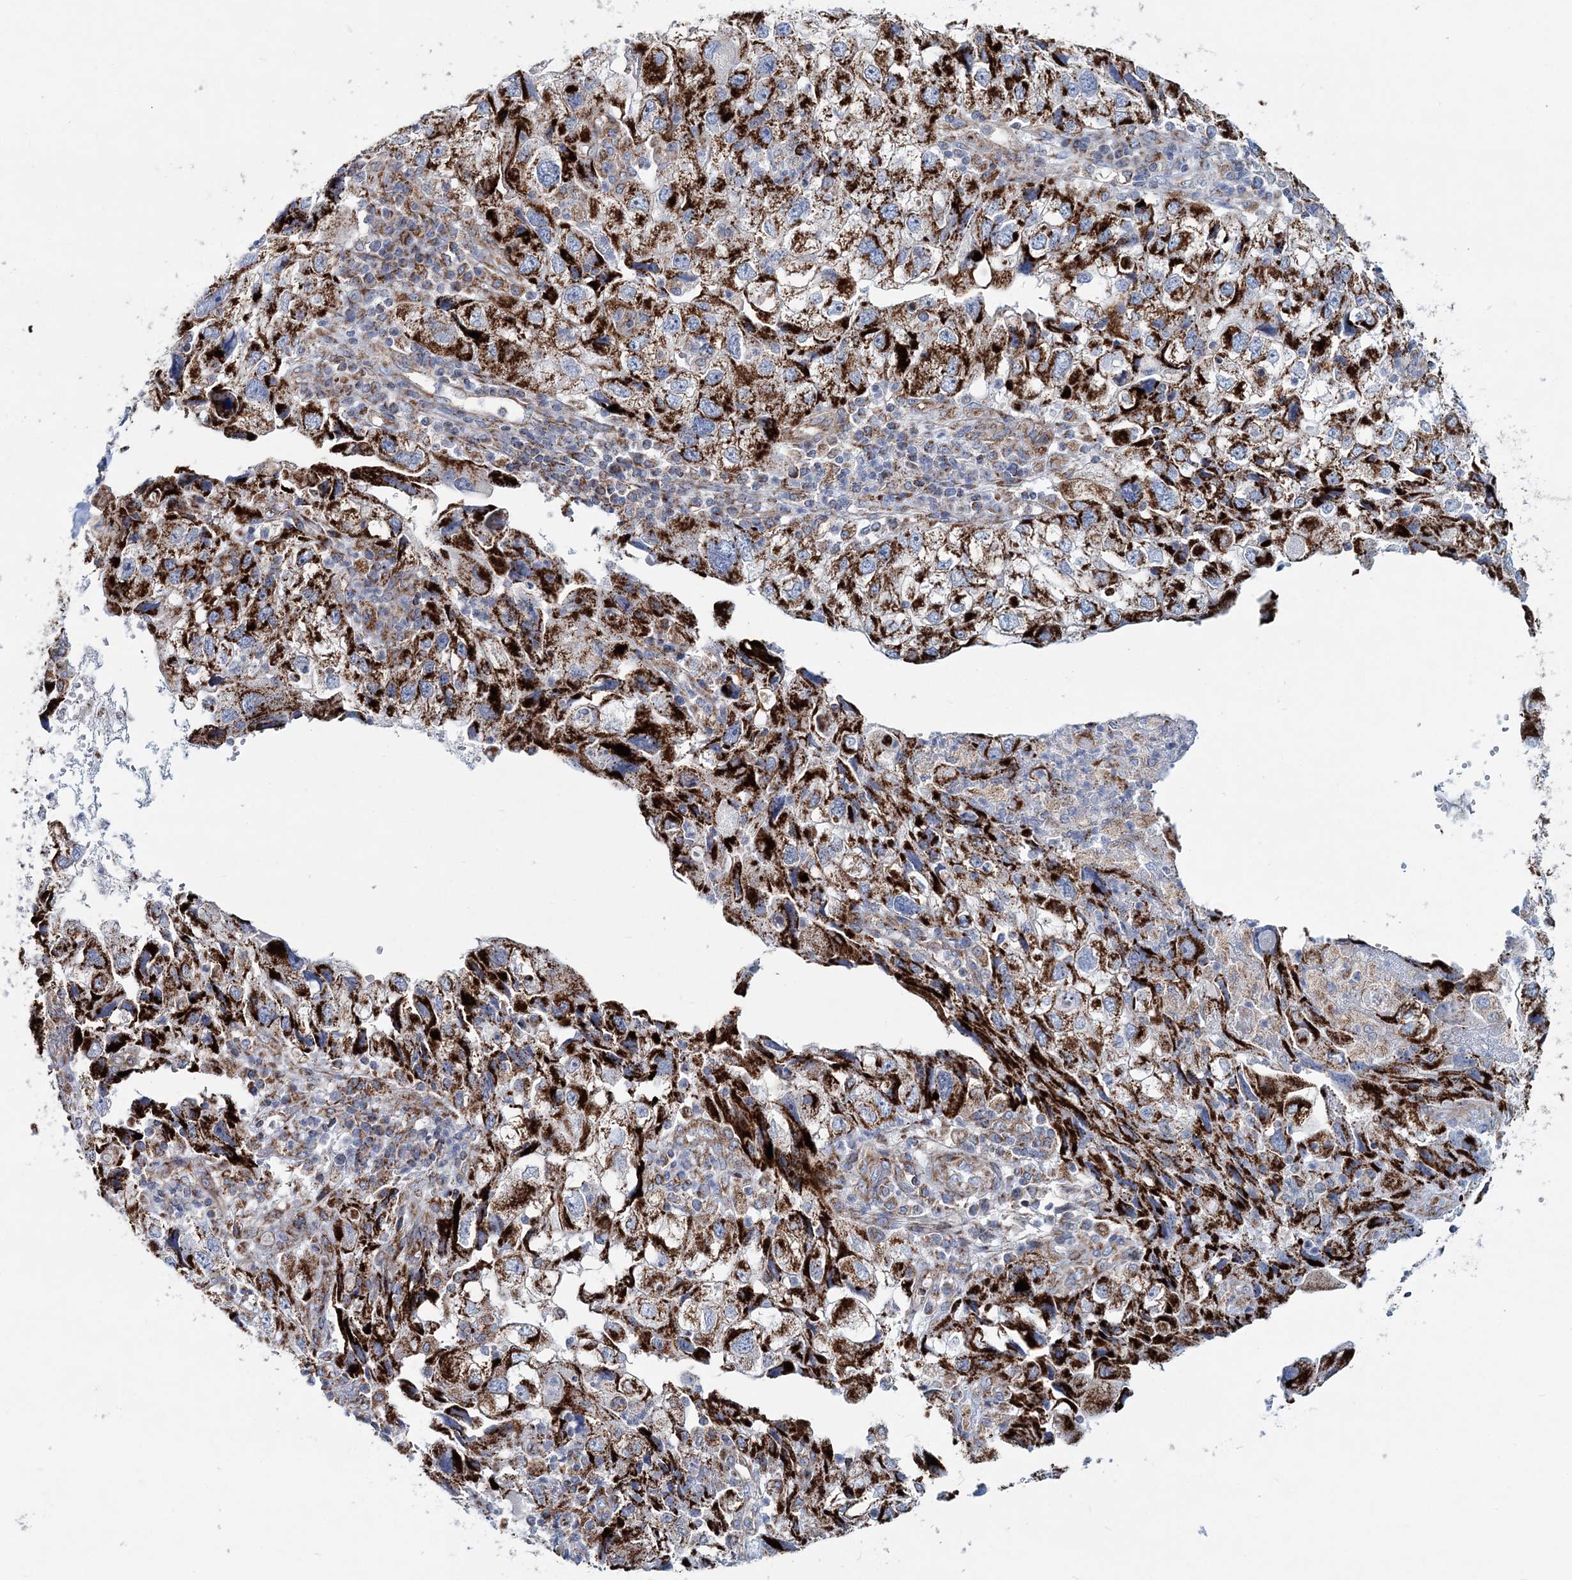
{"staining": {"intensity": "strong", "quantity": ">75%", "location": "cytoplasmic/membranous"}, "tissue": "endometrial cancer", "cell_type": "Tumor cells", "image_type": "cancer", "snomed": [{"axis": "morphology", "description": "Adenocarcinoma, NOS"}, {"axis": "topography", "description": "Endometrium"}], "caption": "Immunohistochemistry (IHC) (DAB (3,3'-diaminobenzidine)) staining of endometrial cancer (adenocarcinoma) reveals strong cytoplasmic/membranous protein positivity in approximately >75% of tumor cells. (DAB IHC with brightfield microscopy, high magnification).", "gene": "ARHGAP6", "patient": {"sex": "female", "age": 49}}